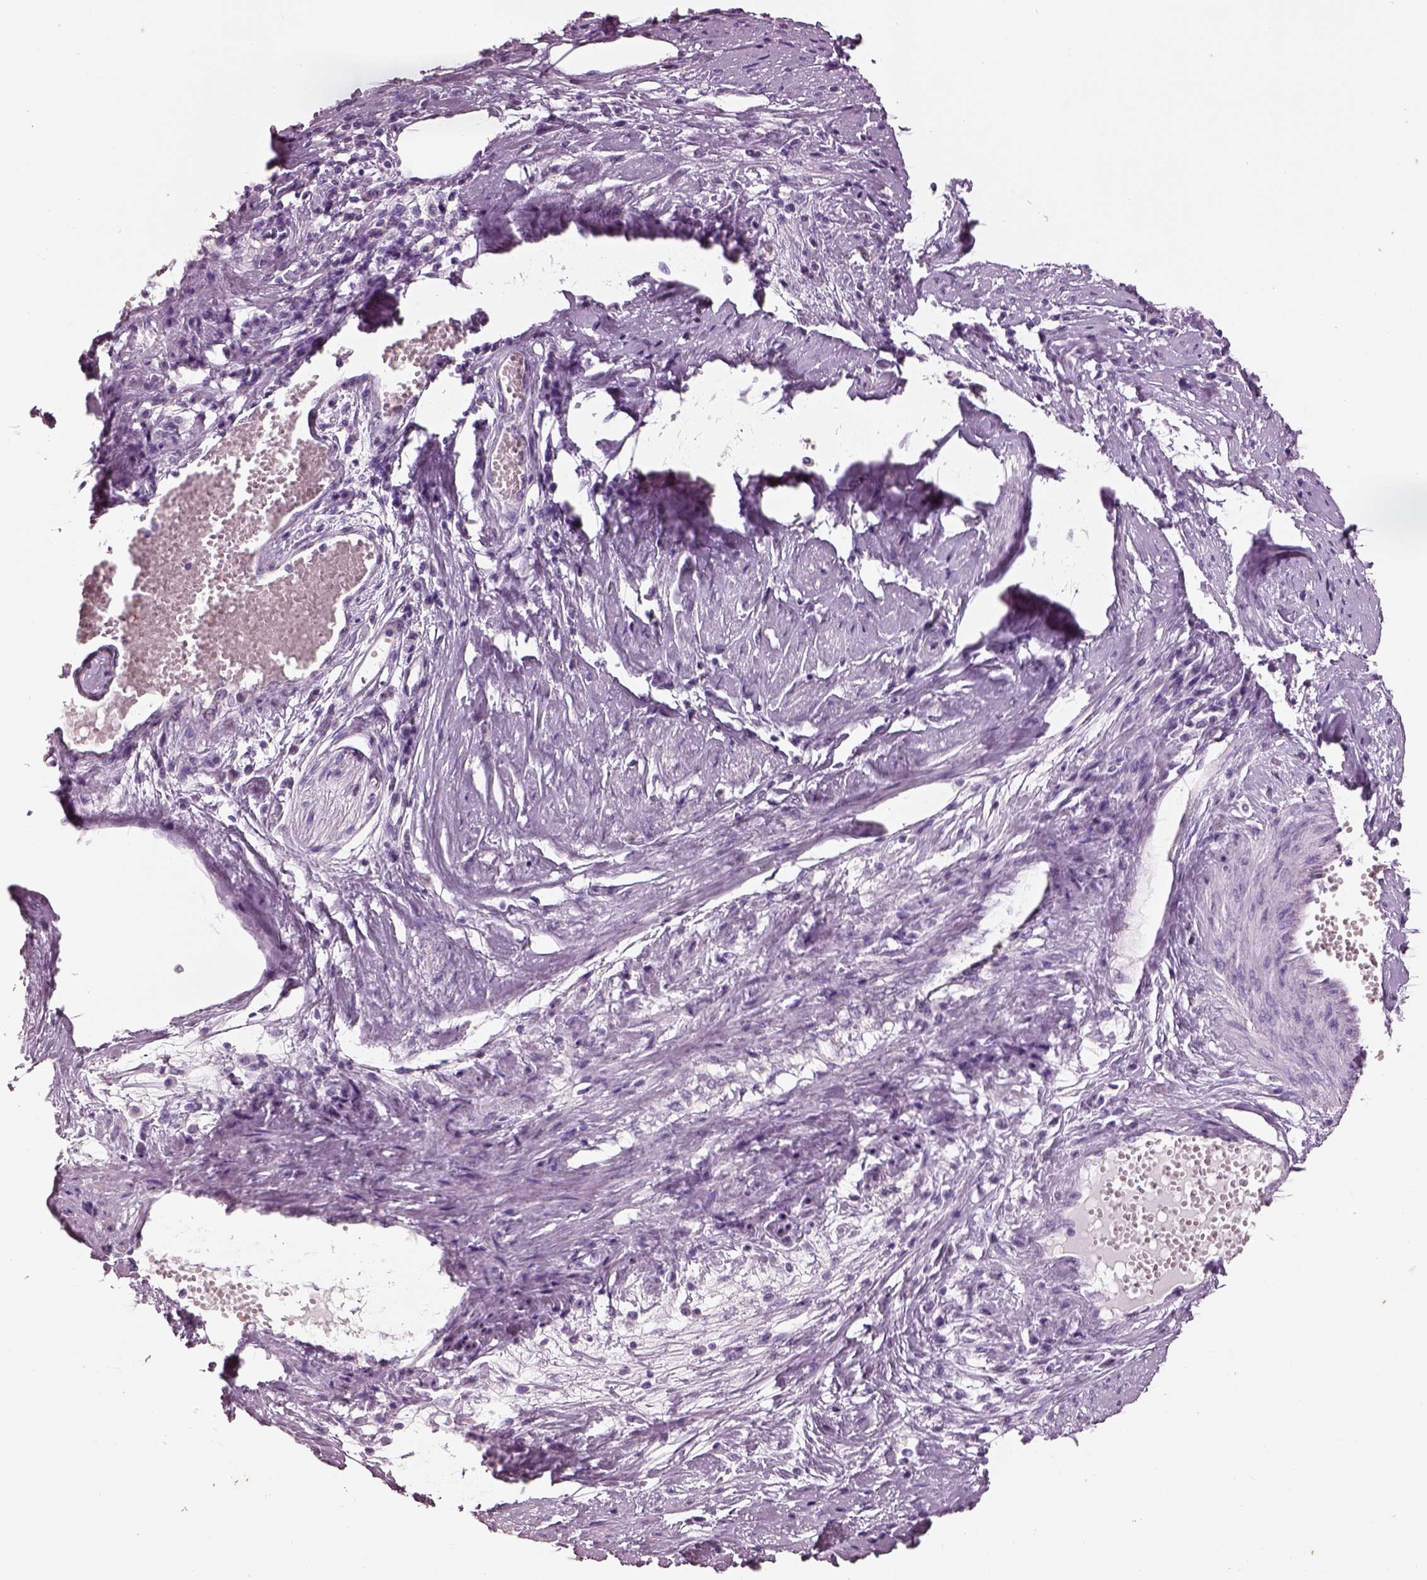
{"staining": {"intensity": "negative", "quantity": "none", "location": "none"}, "tissue": "cervical cancer", "cell_type": "Tumor cells", "image_type": "cancer", "snomed": [{"axis": "morphology", "description": "Squamous cell carcinoma, NOS"}, {"axis": "topography", "description": "Cervix"}], "caption": "Immunohistochemistry (IHC) image of neoplastic tissue: cervical cancer stained with DAB reveals no significant protein positivity in tumor cells. (DAB (3,3'-diaminobenzidine) immunohistochemistry (IHC) visualized using brightfield microscopy, high magnification).", "gene": "ELSPBP1", "patient": {"sex": "female", "age": 46}}